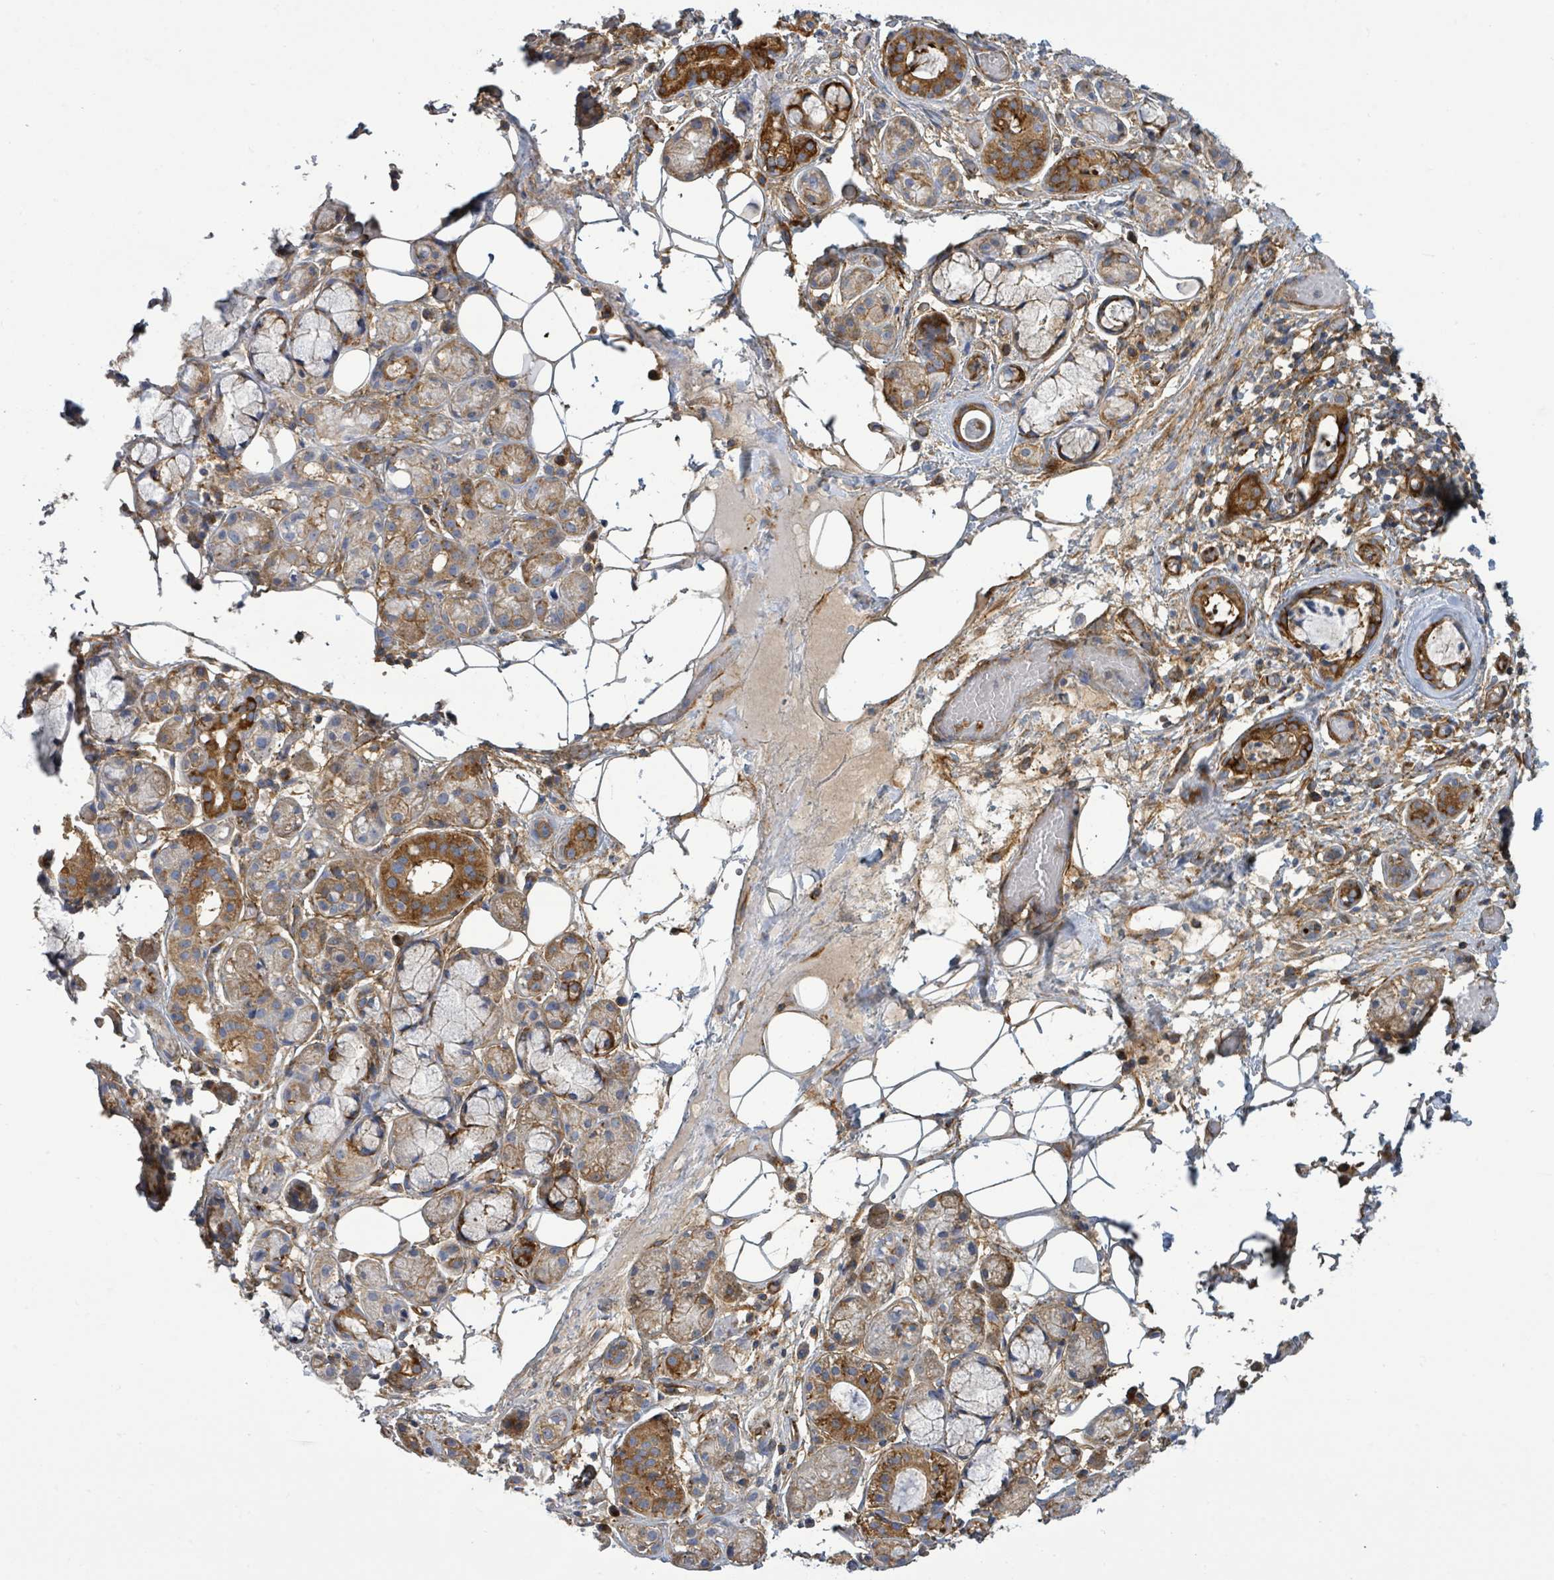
{"staining": {"intensity": "strong", "quantity": "25%-75%", "location": "cytoplasmic/membranous"}, "tissue": "salivary gland", "cell_type": "Glandular cells", "image_type": "normal", "snomed": [{"axis": "morphology", "description": "Normal tissue, NOS"}, {"axis": "topography", "description": "Salivary gland"}], "caption": "An image of human salivary gland stained for a protein displays strong cytoplasmic/membranous brown staining in glandular cells. Nuclei are stained in blue.", "gene": "EGFL7", "patient": {"sex": "male", "age": 82}}